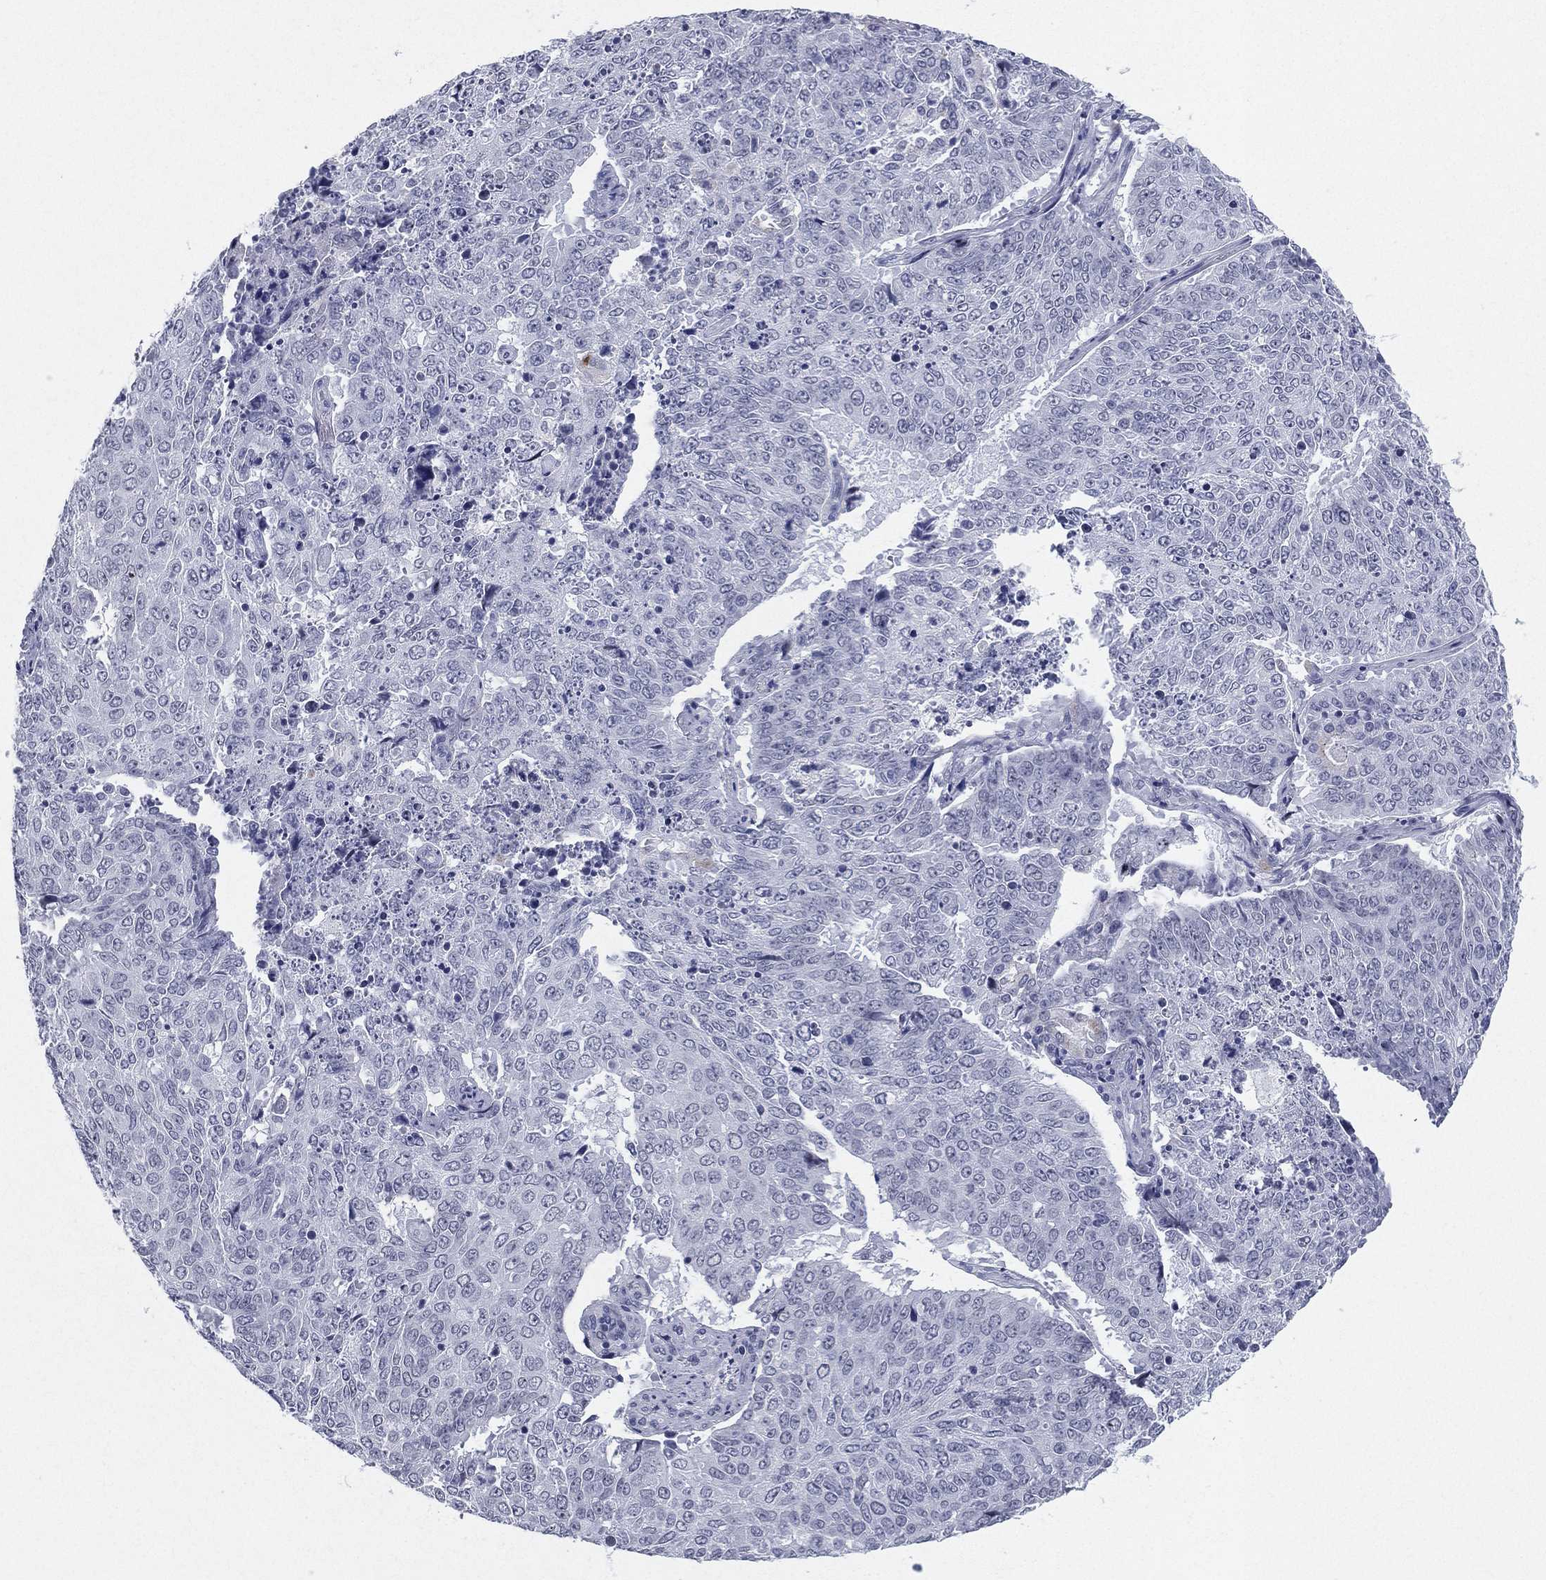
{"staining": {"intensity": "negative", "quantity": "none", "location": "none"}, "tissue": "lung cancer", "cell_type": "Tumor cells", "image_type": "cancer", "snomed": [{"axis": "morphology", "description": "Normal tissue, NOS"}, {"axis": "morphology", "description": "Squamous cell carcinoma, NOS"}, {"axis": "topography", "description": "Bronchus"}, {"axis": "topography", "description": "Lung"}], "caption": "Tumor cells show no significant protein positivity in lung squamous cell carcinoma.", "gene": "HLA-DOA", "patient": {"sex": "male", "age": 64}}